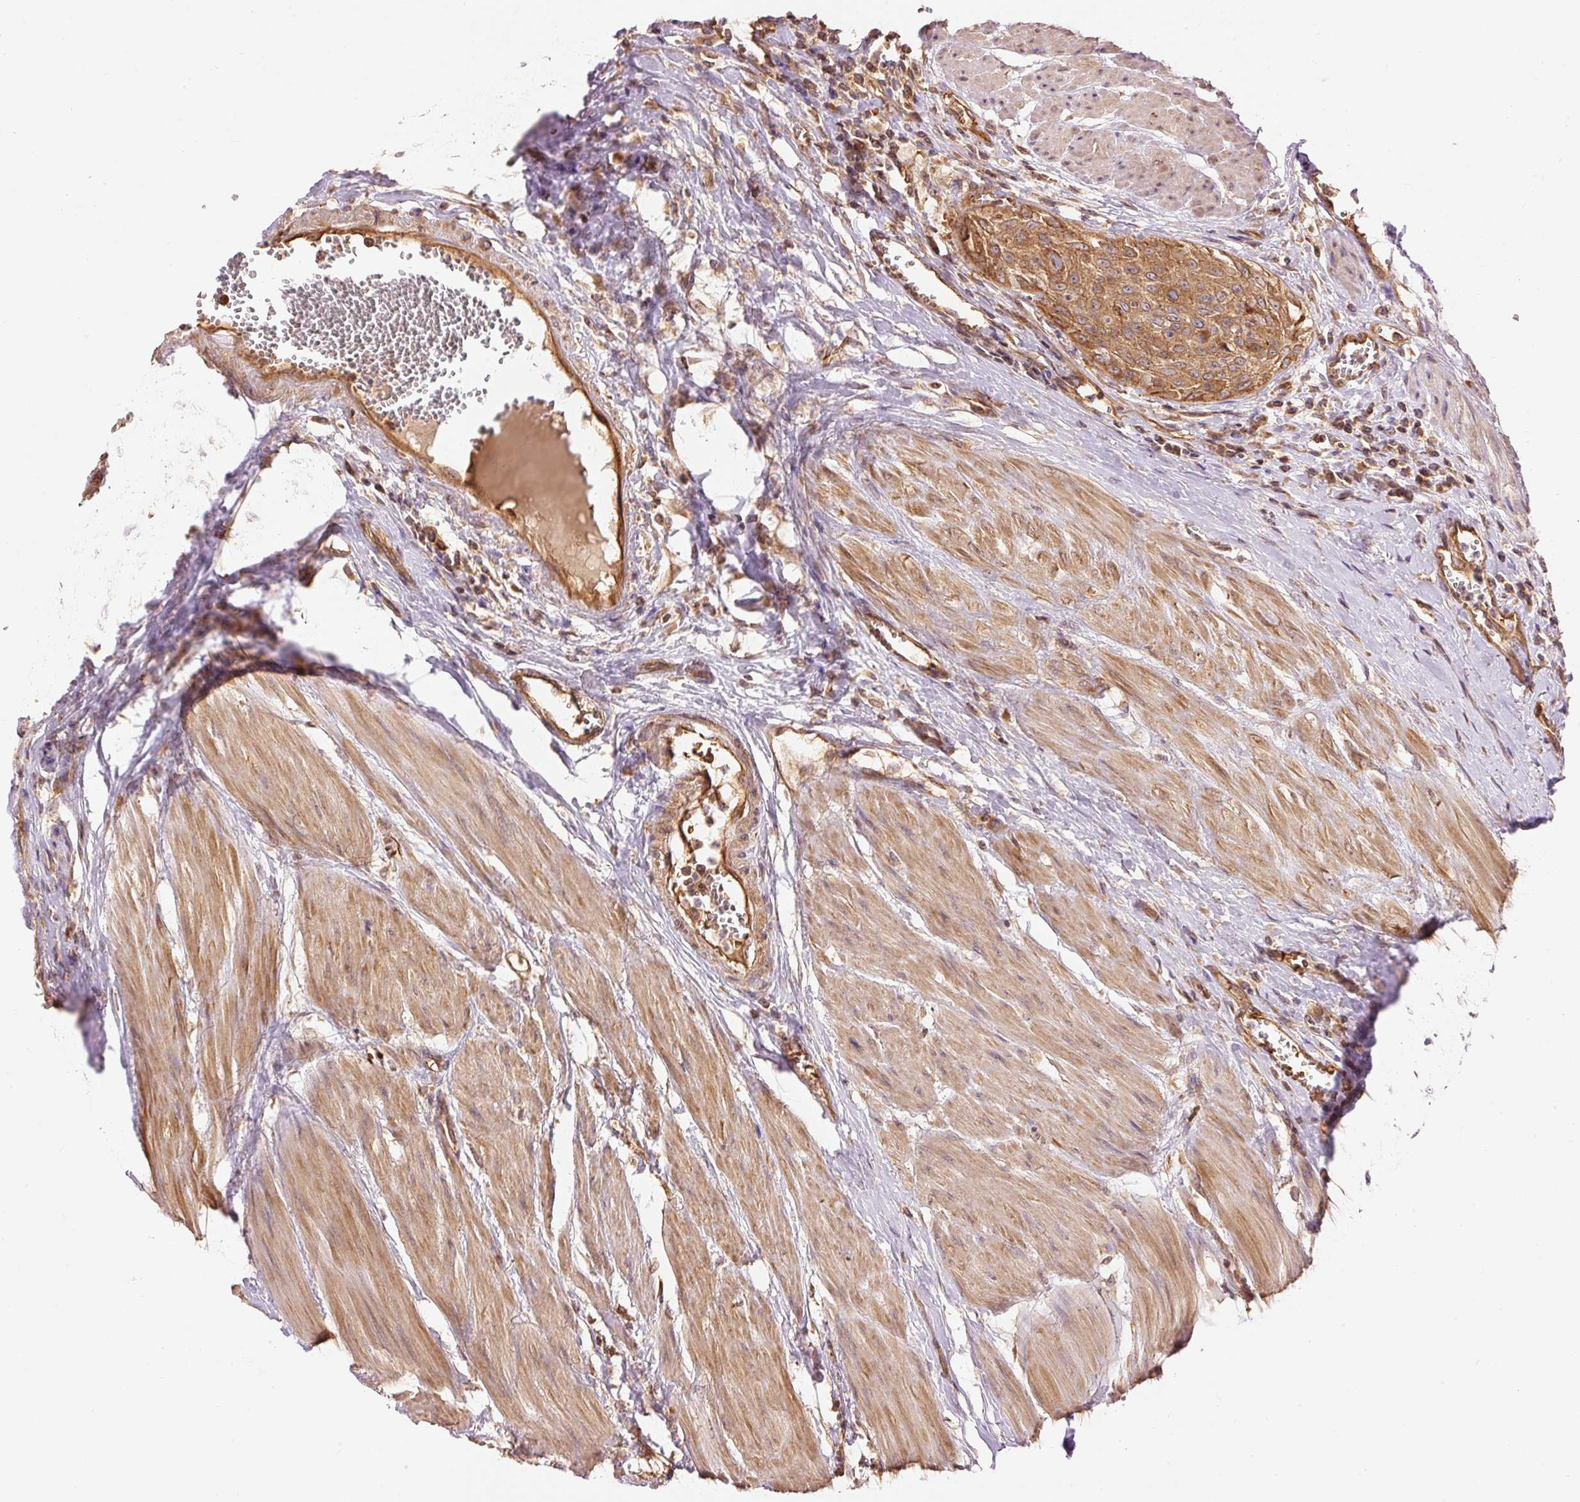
{"staining": {"intensity": "moderate", "quantity": ">75%", "location": "cytoplasmic/membranous"}, "tissue": "urothelial cancer", "cell_type": "Tumor cells", "image_type": "cancer", "snomed": [{"axis": "morphology", "description": "Urothelial carcinoma, High grade"}, {"axis": "topography", "description": "Urinary bladder"}], "caption": "Protein expression by IHC exhibits moderate cytoplasmic/membranous expression in about >75% of tumor cells in high-grade urothelial carcinoma. The protein of interest is stained brown, and the nuclei are stained in blue (DAB IHC with brightfield microscopy, high magnification).", "gene": "ADCY4", "patient": {"sex": "male", "age": 57}}